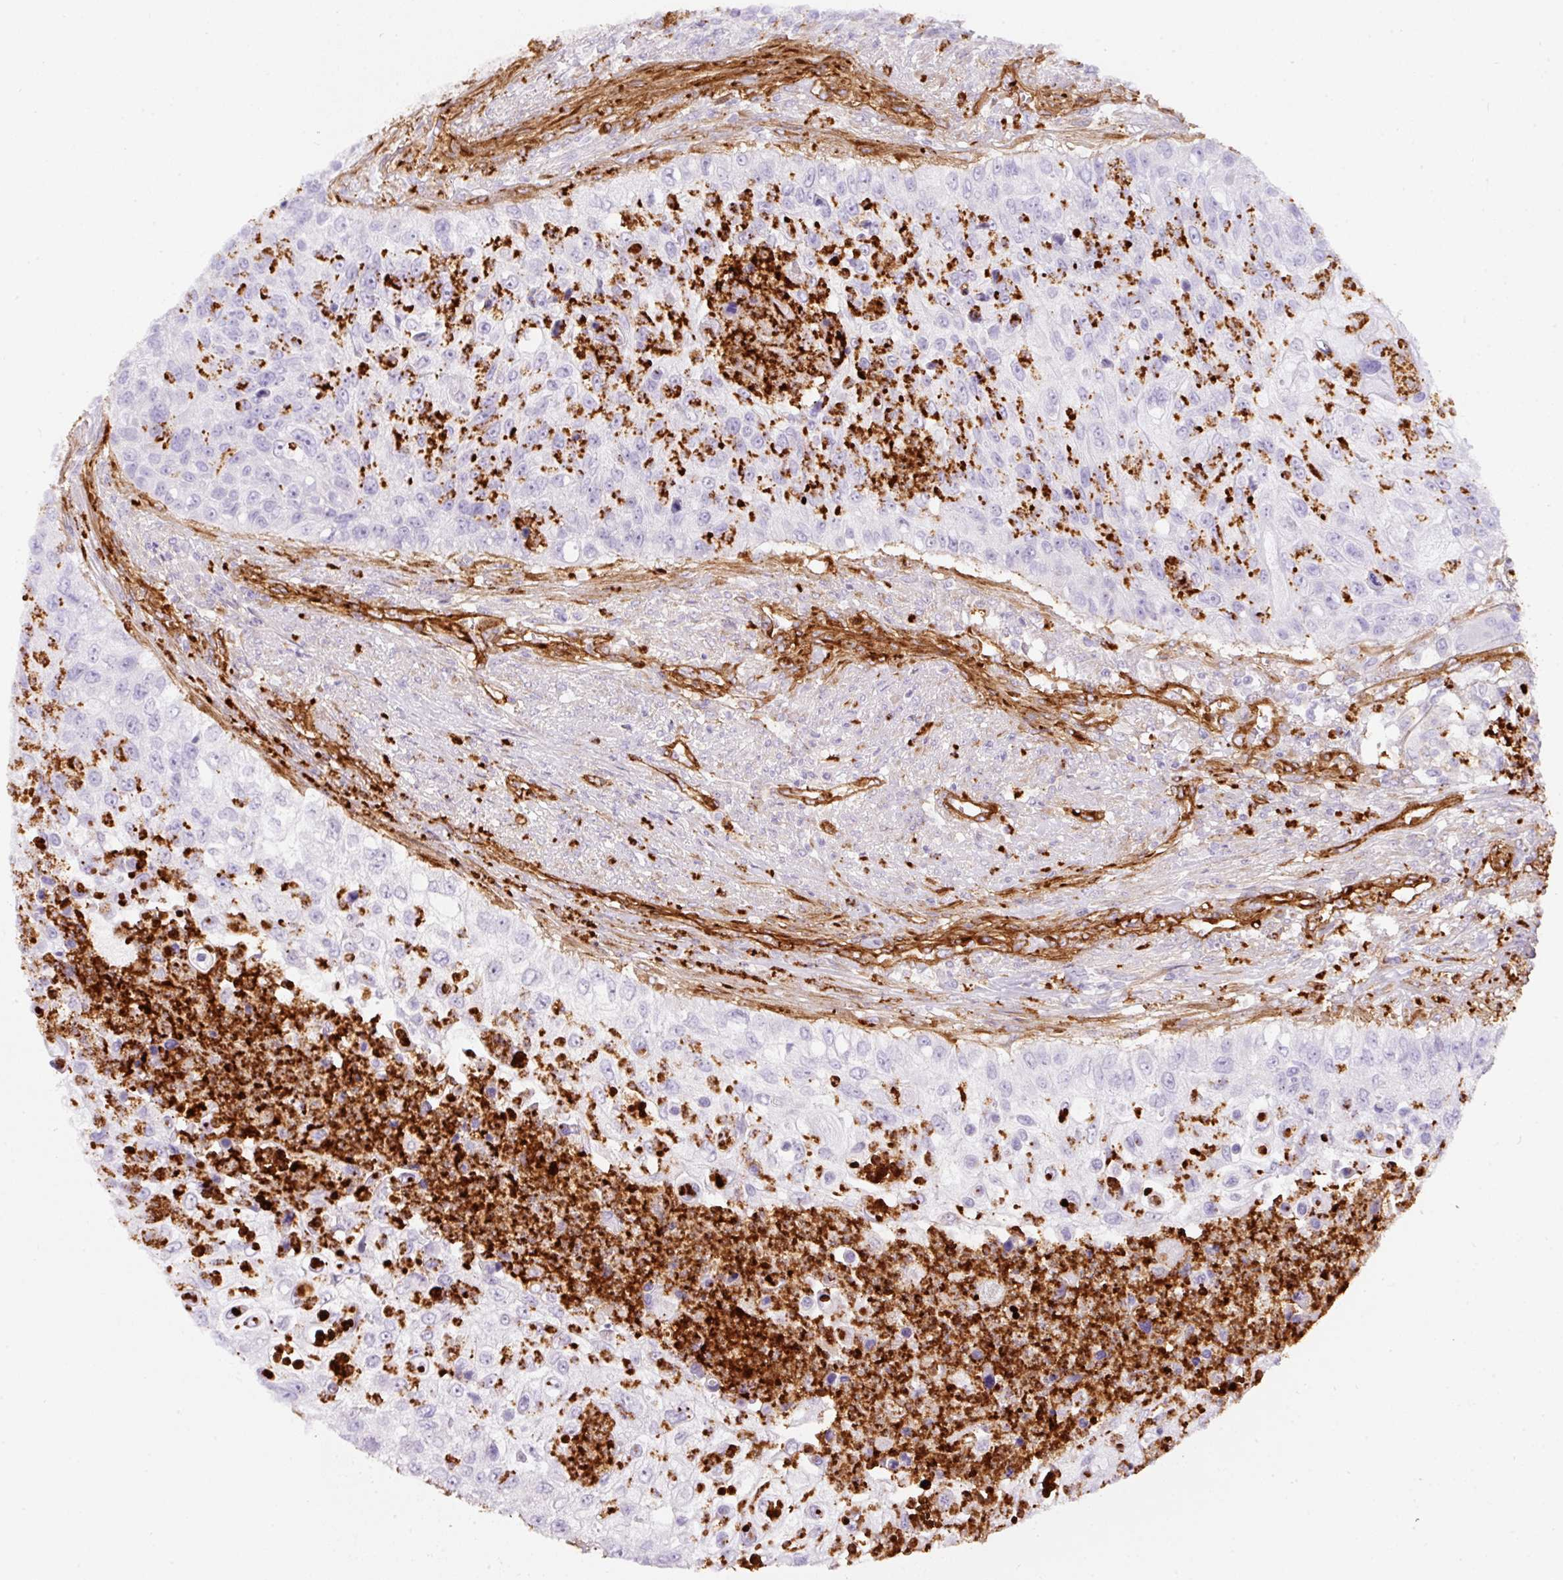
{"staining": {"intensity": "negative", "quantity": "none", "location": "none"}, "tissue": "urothelial cancer", "cell_type": "Tumor cells", "image_type": "cancer", "snomed": [{"axis": "morphology", "description": "Urothelial carcinoma, High grade"}, {"axis": "topography", "description": "Urinary bladder"}], "caption": "A photomicrograph of human urothelial cancer is negative for staining in tumor cells.", "gene": "LOXL4", "patient": {"sex": "female", "age": 60}}